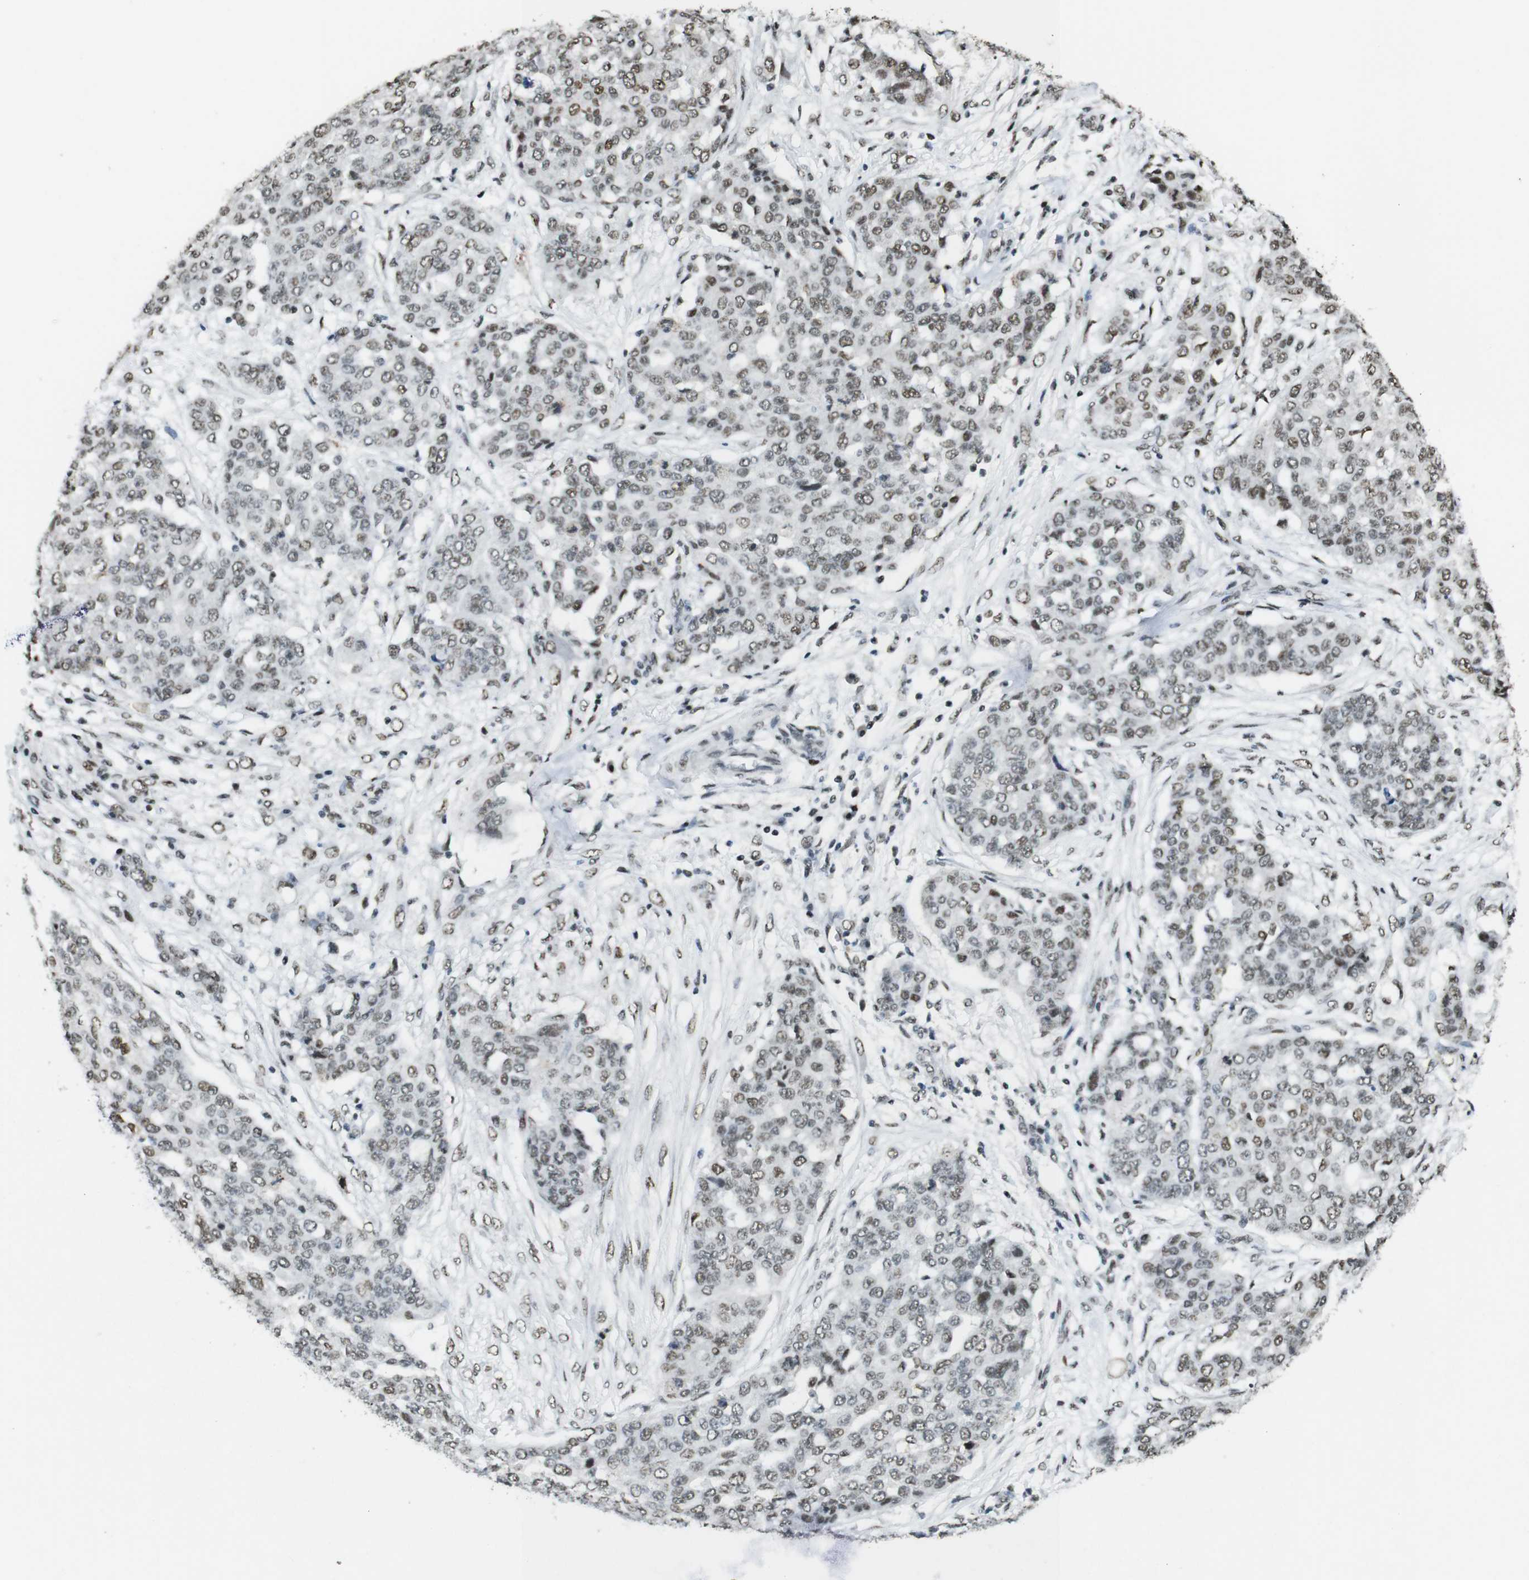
{"staining": {"intensity": "moderate", "quantity": "25%-75%", "location": "nuclear"}, "tissue": "ovarian cancer", "cell_type": "Tumor cells", "image_type": "cancer", "snomed": [{"axis": "morphology", "description": "Cystadenocarcinoma, serous, NOS"}, {"axis": "topography", "description": "Soft tissue"}, {"axis": "topography", "description": "Ovary"}], "caption": "Protein expression analysis of ovarian cancer reveals moderate nuclear expression in about 25%-75% of tumor cells.", "gene": "CSNK2B", "patient": {"sex": "female", "age": 57}}